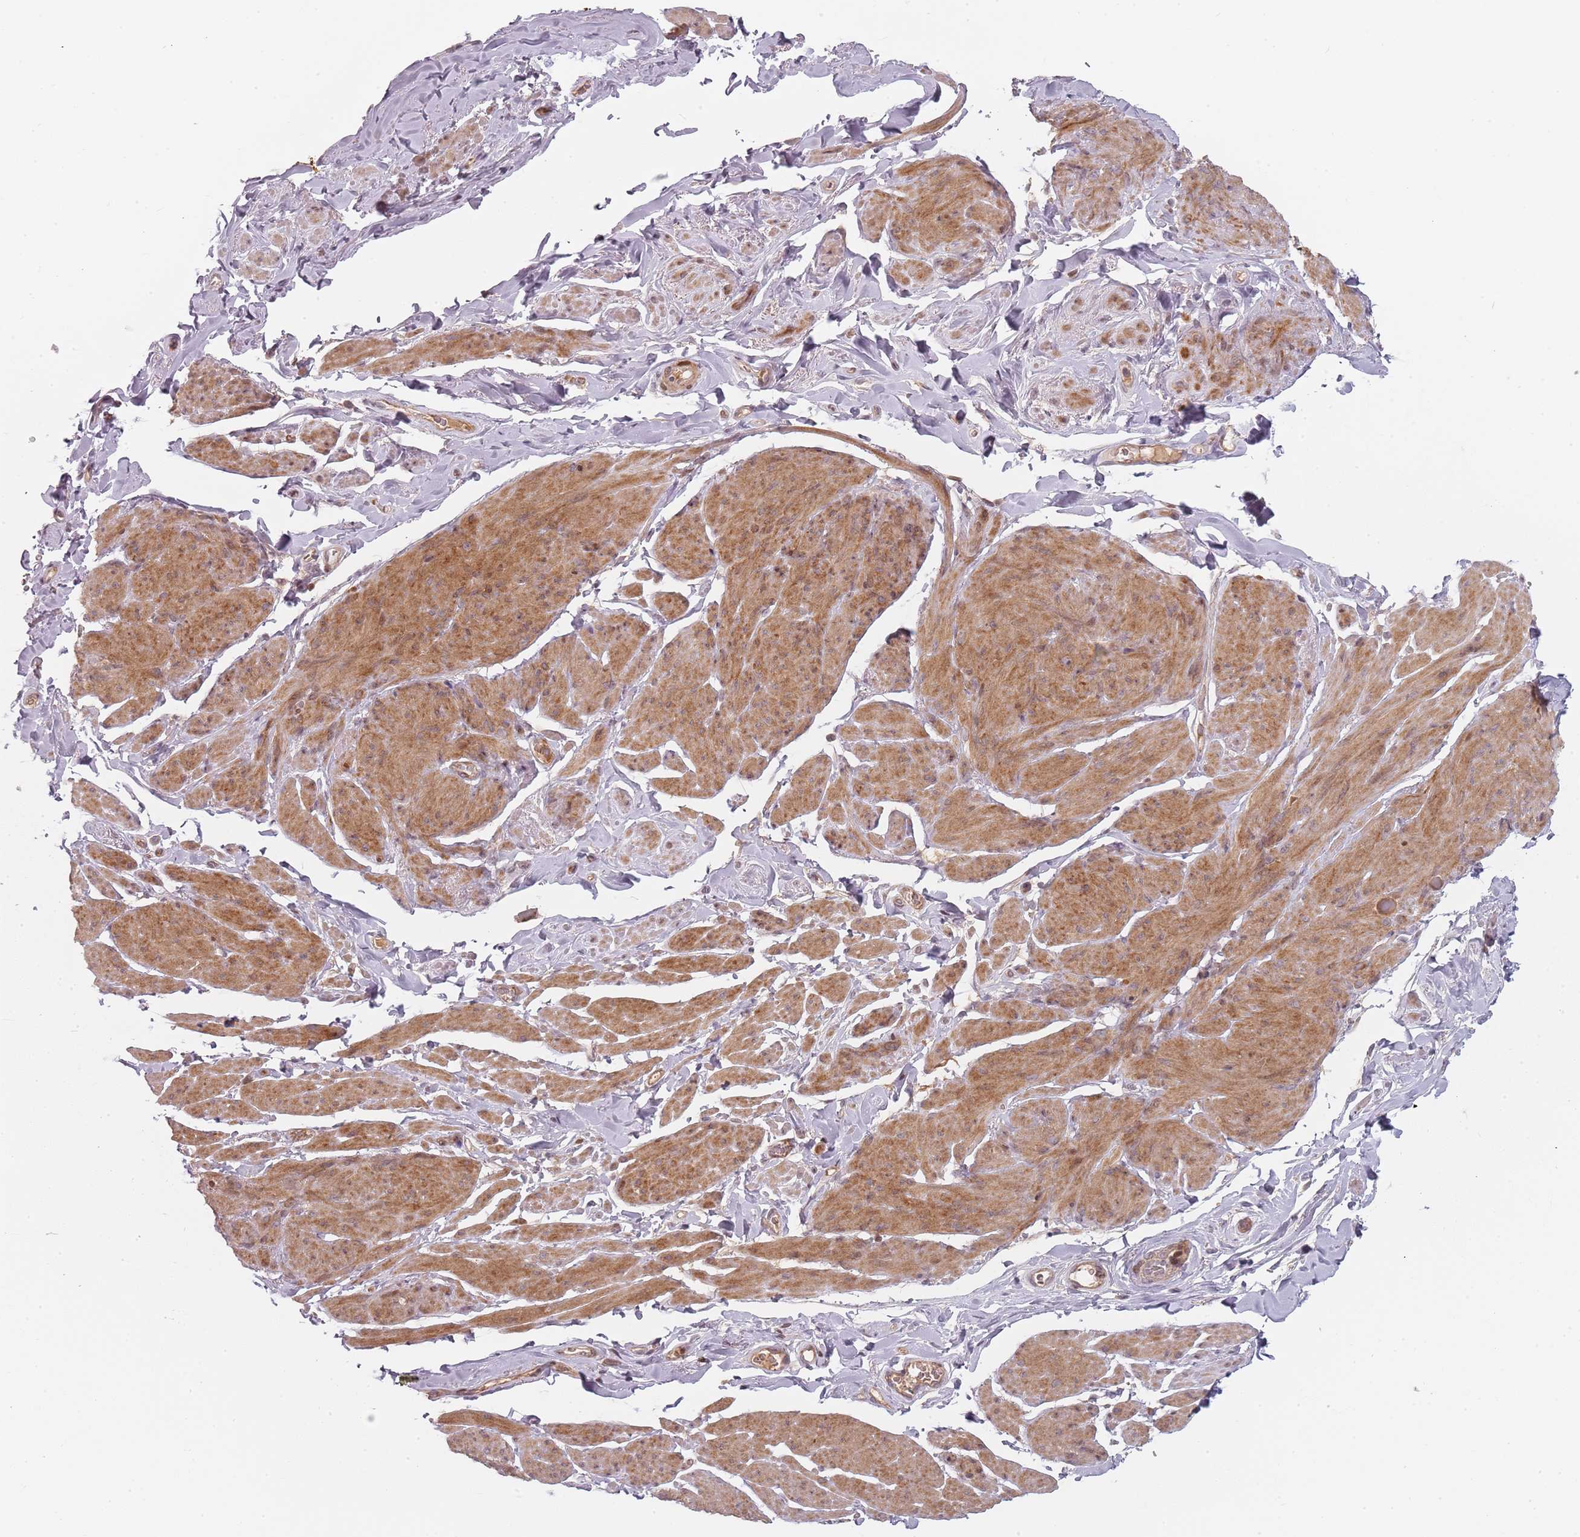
{"staining": {"intensity": "moderate", "quantity": "25%-75%", "location": "cytoplasmic/membranous,nuclear"}, "tissue": "smooth muscle", "cell_type": "Smooth muscle cells", "image_type": "normal", "snomed": [{"axis": "morphology", "description": "Normal tissue, NOS"}, {"axis": "topography", "description": "Smooth muscle"}, {"axis": "topography", "description": "Peripheral nerve tissue"}], "caption": "Brown immunohistochemical staining in normal human smooth muscle shows moderate cytoplasmic/membranous,nuclear staining in approximately 25%-75% of smooth muscle cells.", "gene": "RPS6KA2", "patient": {"sex": "male", "age": 69}}